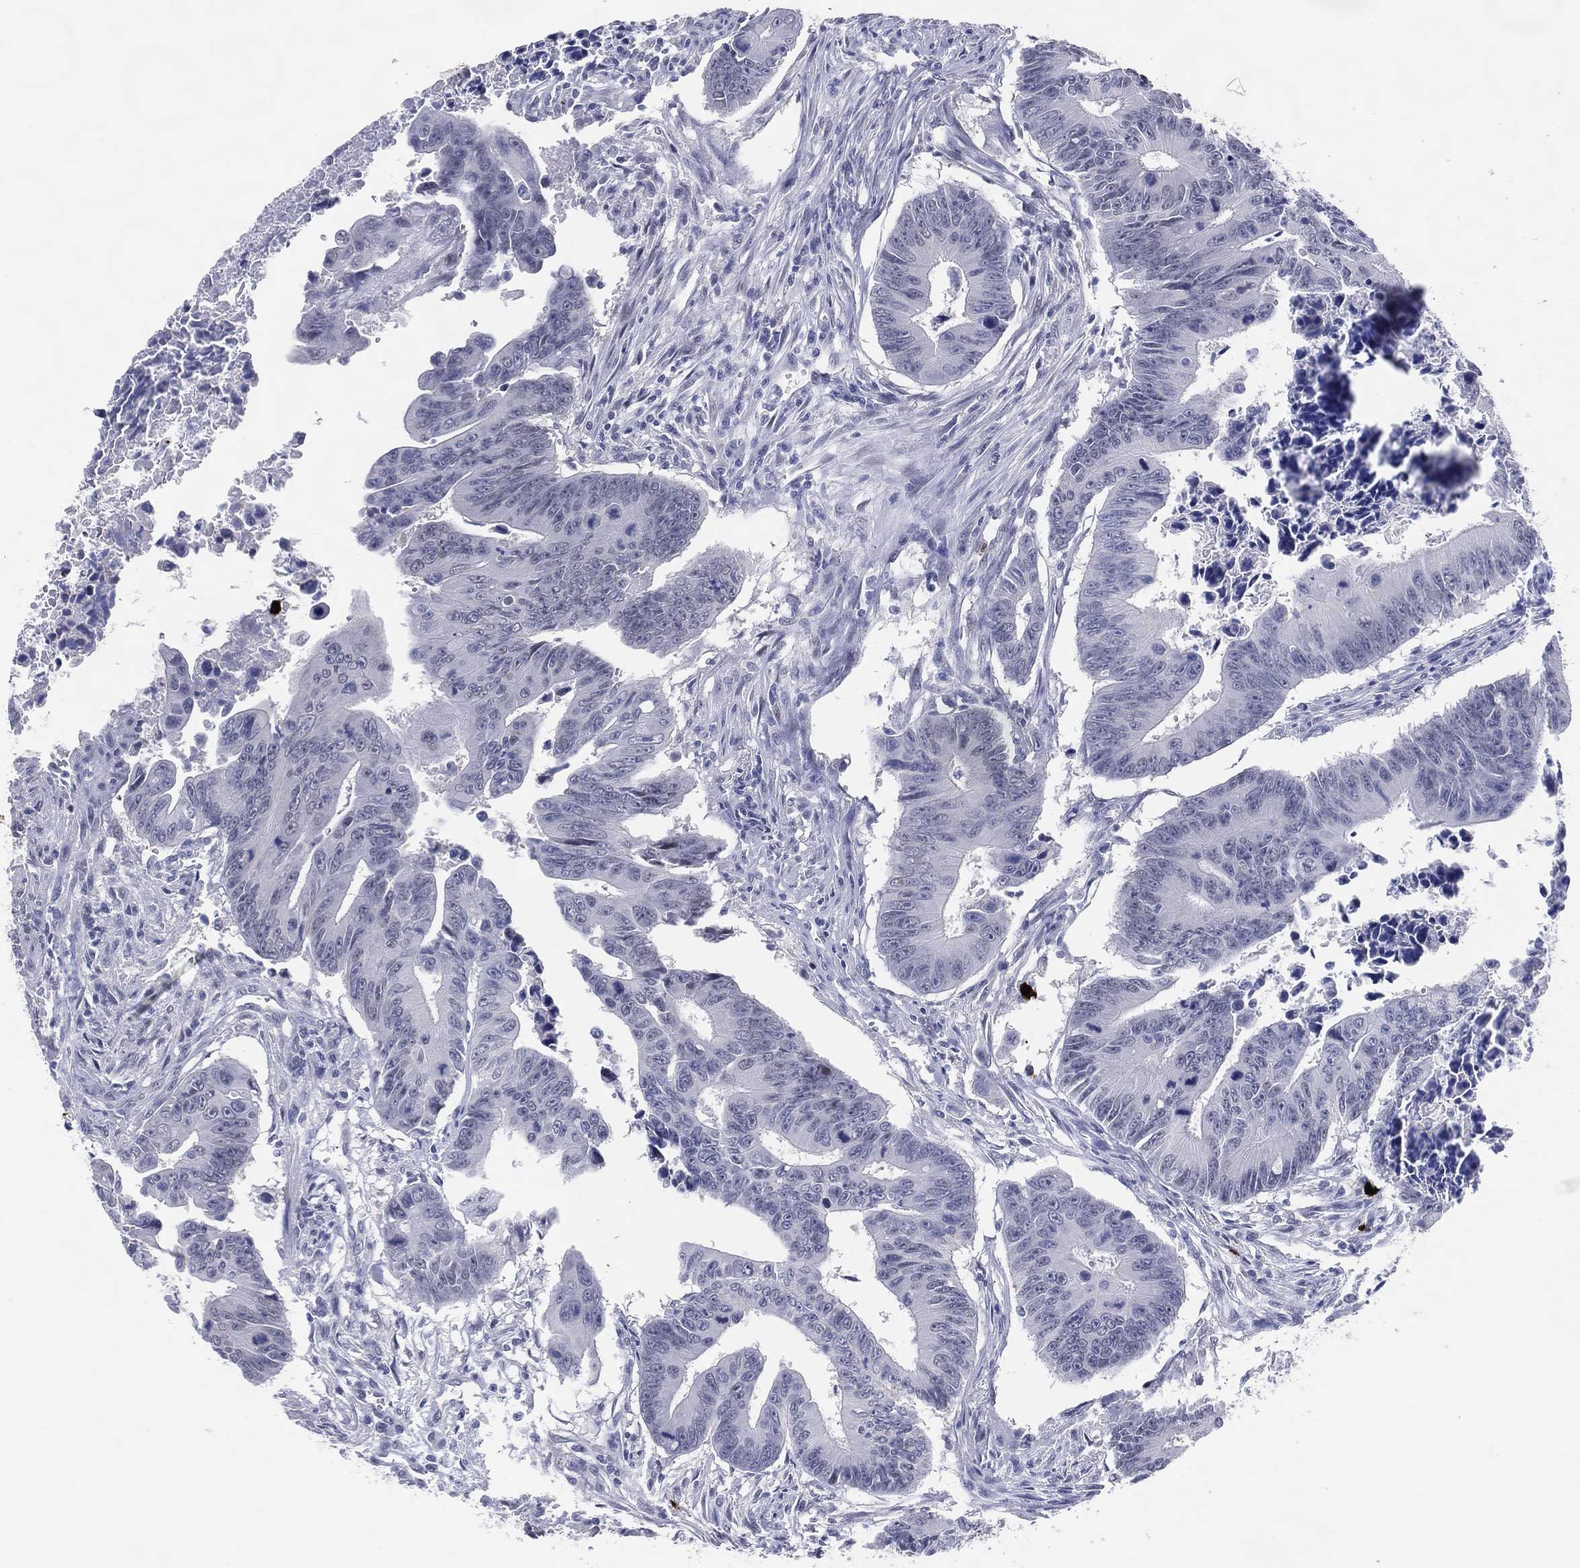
{"staining": {"intensity": "negative", "quantity": "none", "location": "none"}, "tissue": "colorectal cancer", "cell_type": "Tumor cells", "image_type": "cancer", "snomed": [{"axis": "morphology", "description": "Adenocarcinoma, NOS"}, {"axis": "topography", "description": "Colon"}], "caption": "Immunohistochemistry (IHC) micrograph of colorectal cancer stained for a protein (brown), which exhibits no positivity in tumor cells. (DAB IHC visualized using brightfield microscopy, high magnification).", "gene": "CFAP58", "patient": {"sex": "female", "age": 87}}